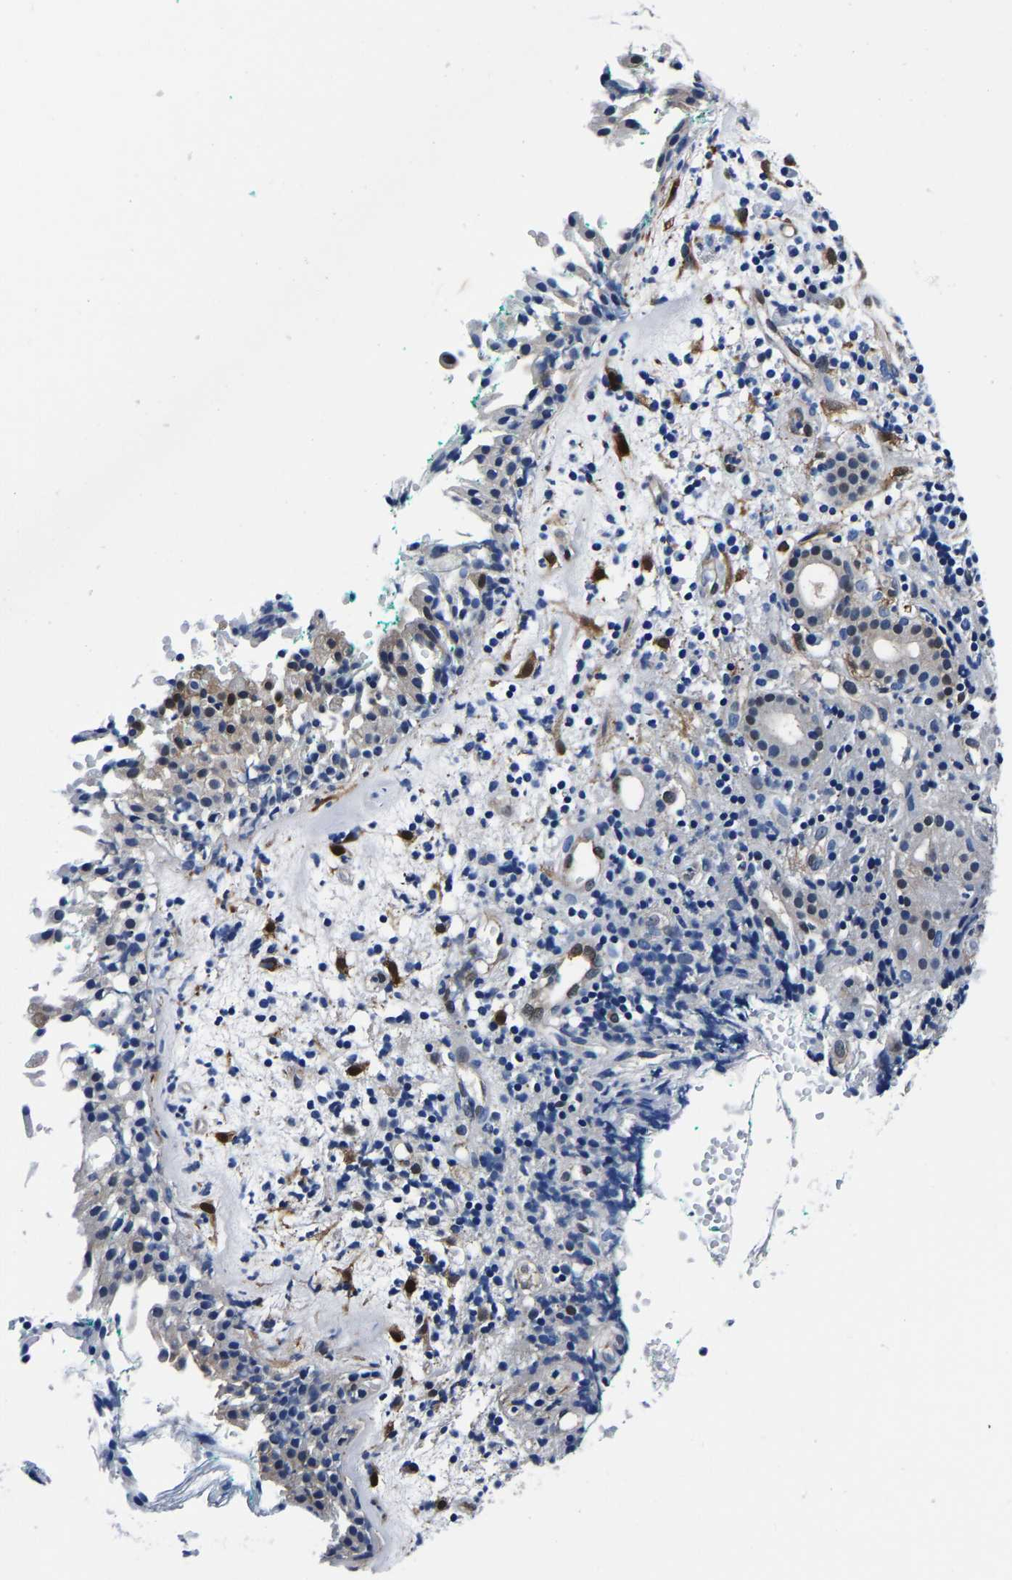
{"staining": {"intensity": "moderate", "quantity": "<25%", "location": "cytoplasmic/membranous,nuclear"}, "tissue": "nasopharynx", "cell_type": "Respiratory epithelial cells", "image_type": "normal", "snomed": [{"axis": "morphology", "description": "Normal tissue, NOS"}, {"axis": "morphology", "description": "Basal cell carcinoma"}, {"axis": "topography", "description": "Cartilage tissue"}, {"axis": "topography", "description": "Nasopharynx"}, {"axis": "topography", "description": "Oral tissue"}], "caption": "IHC photomicrograph of benign nasopharynx: human nasopharynx stained using IHC displays low levels of moderate protein expression localized specifically in the cytoplasmic/membranous,nuclear of respiratory epithelial cells, appearing as a cytoplasmic/membranous,nuclear brown color.", "gene": "S100A13", "patient": {"sex": "female", "age": 77}}